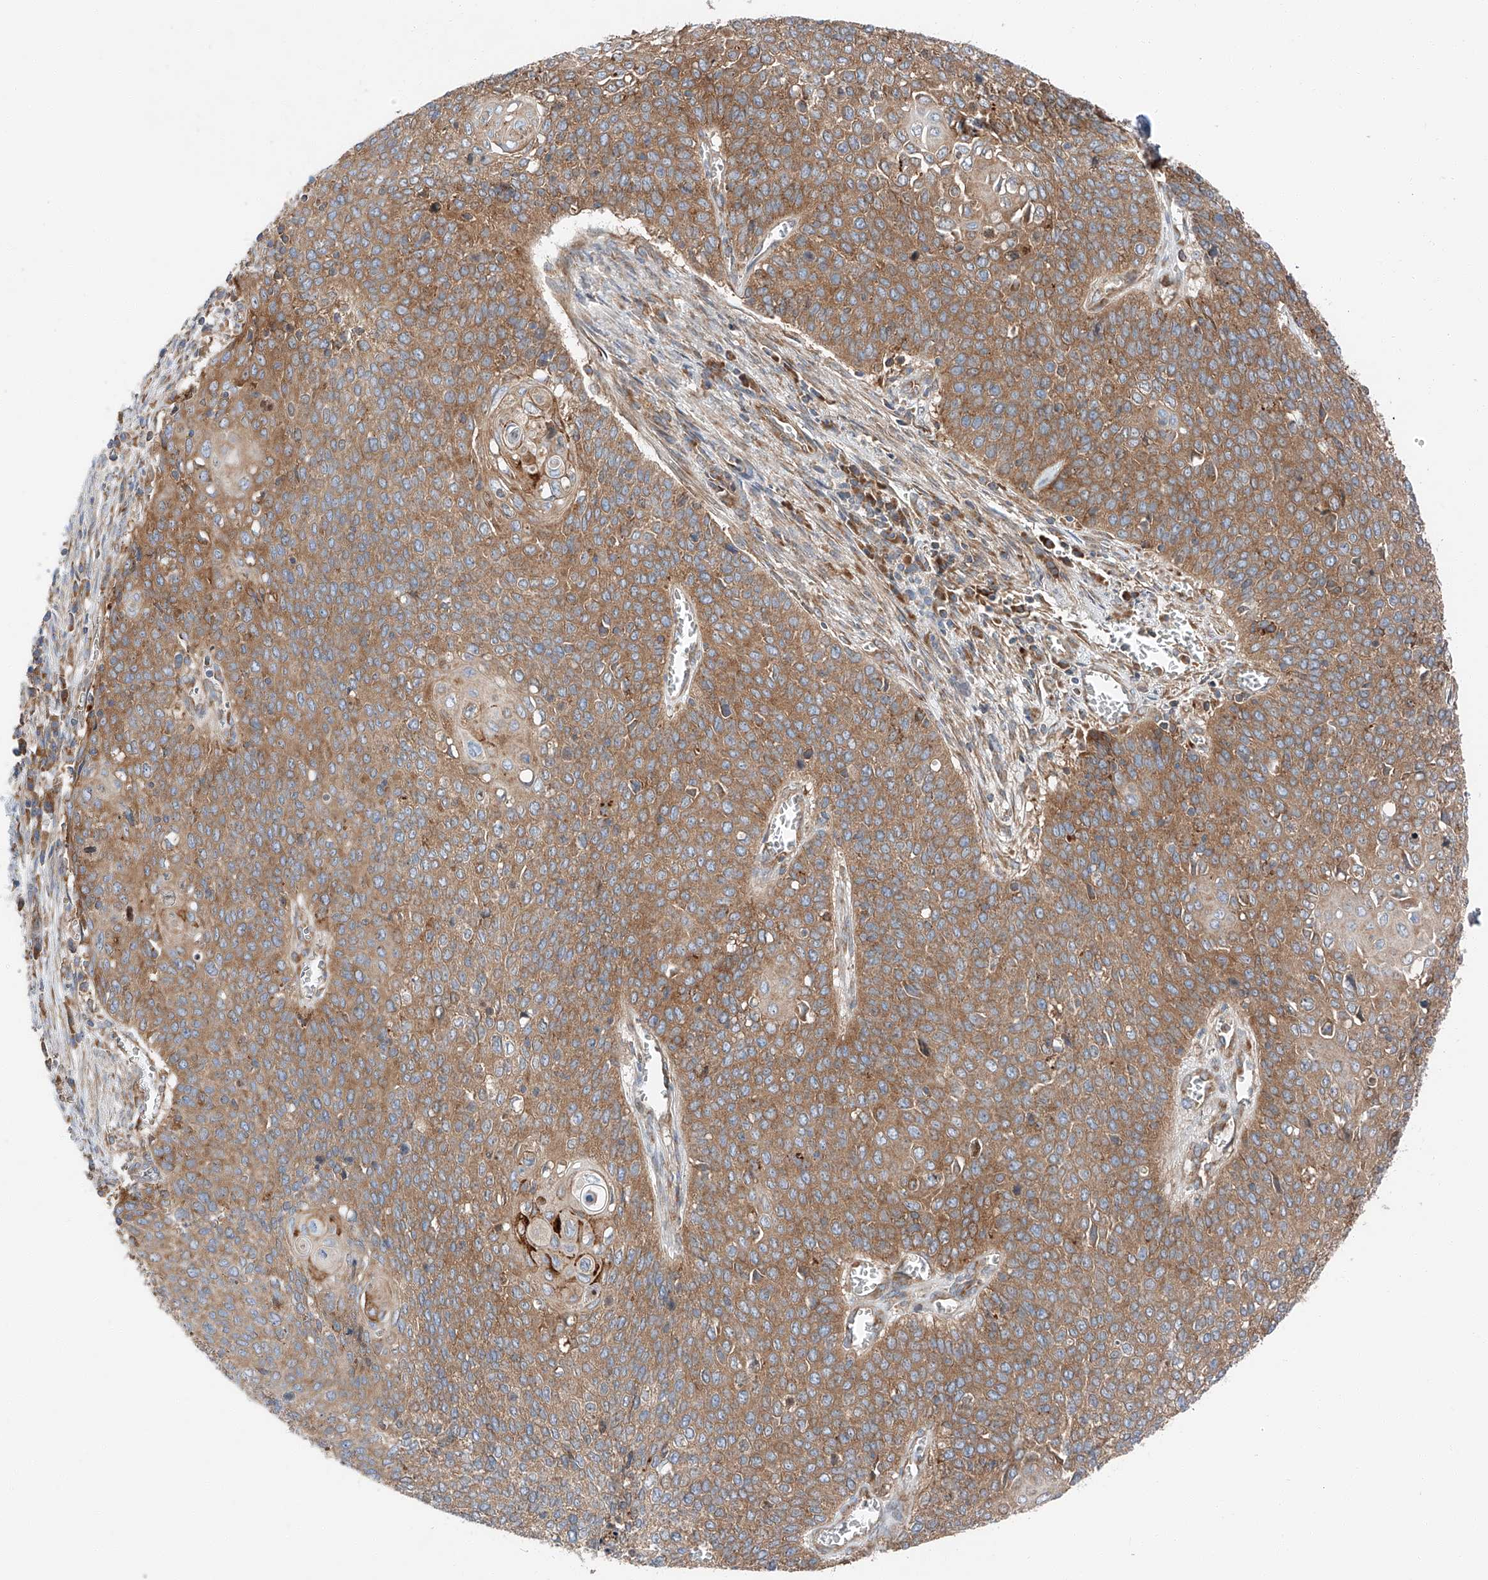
{"staining": {"intensity": "moderate", "quantity": ">75%", "location": "cytoplasmic/membranous"}, "tissue": "cervical cancer", "cell_type": "Tumor cells", "image_type": "cancer", "snomed": [{"axis": "morphology", "description": "Squamous cell carcinoma, NOS"}, {"axis": "topography", "description": "Cervix"}], "caption": "Immunohistochemical staining of cervical cancer reveals medium levels of moderate cytoplasmic/membranous staining in approximately >75% of tumor cells.", "gene": "ZC3H15", "patient": {"sex": "female", "age": 39}}